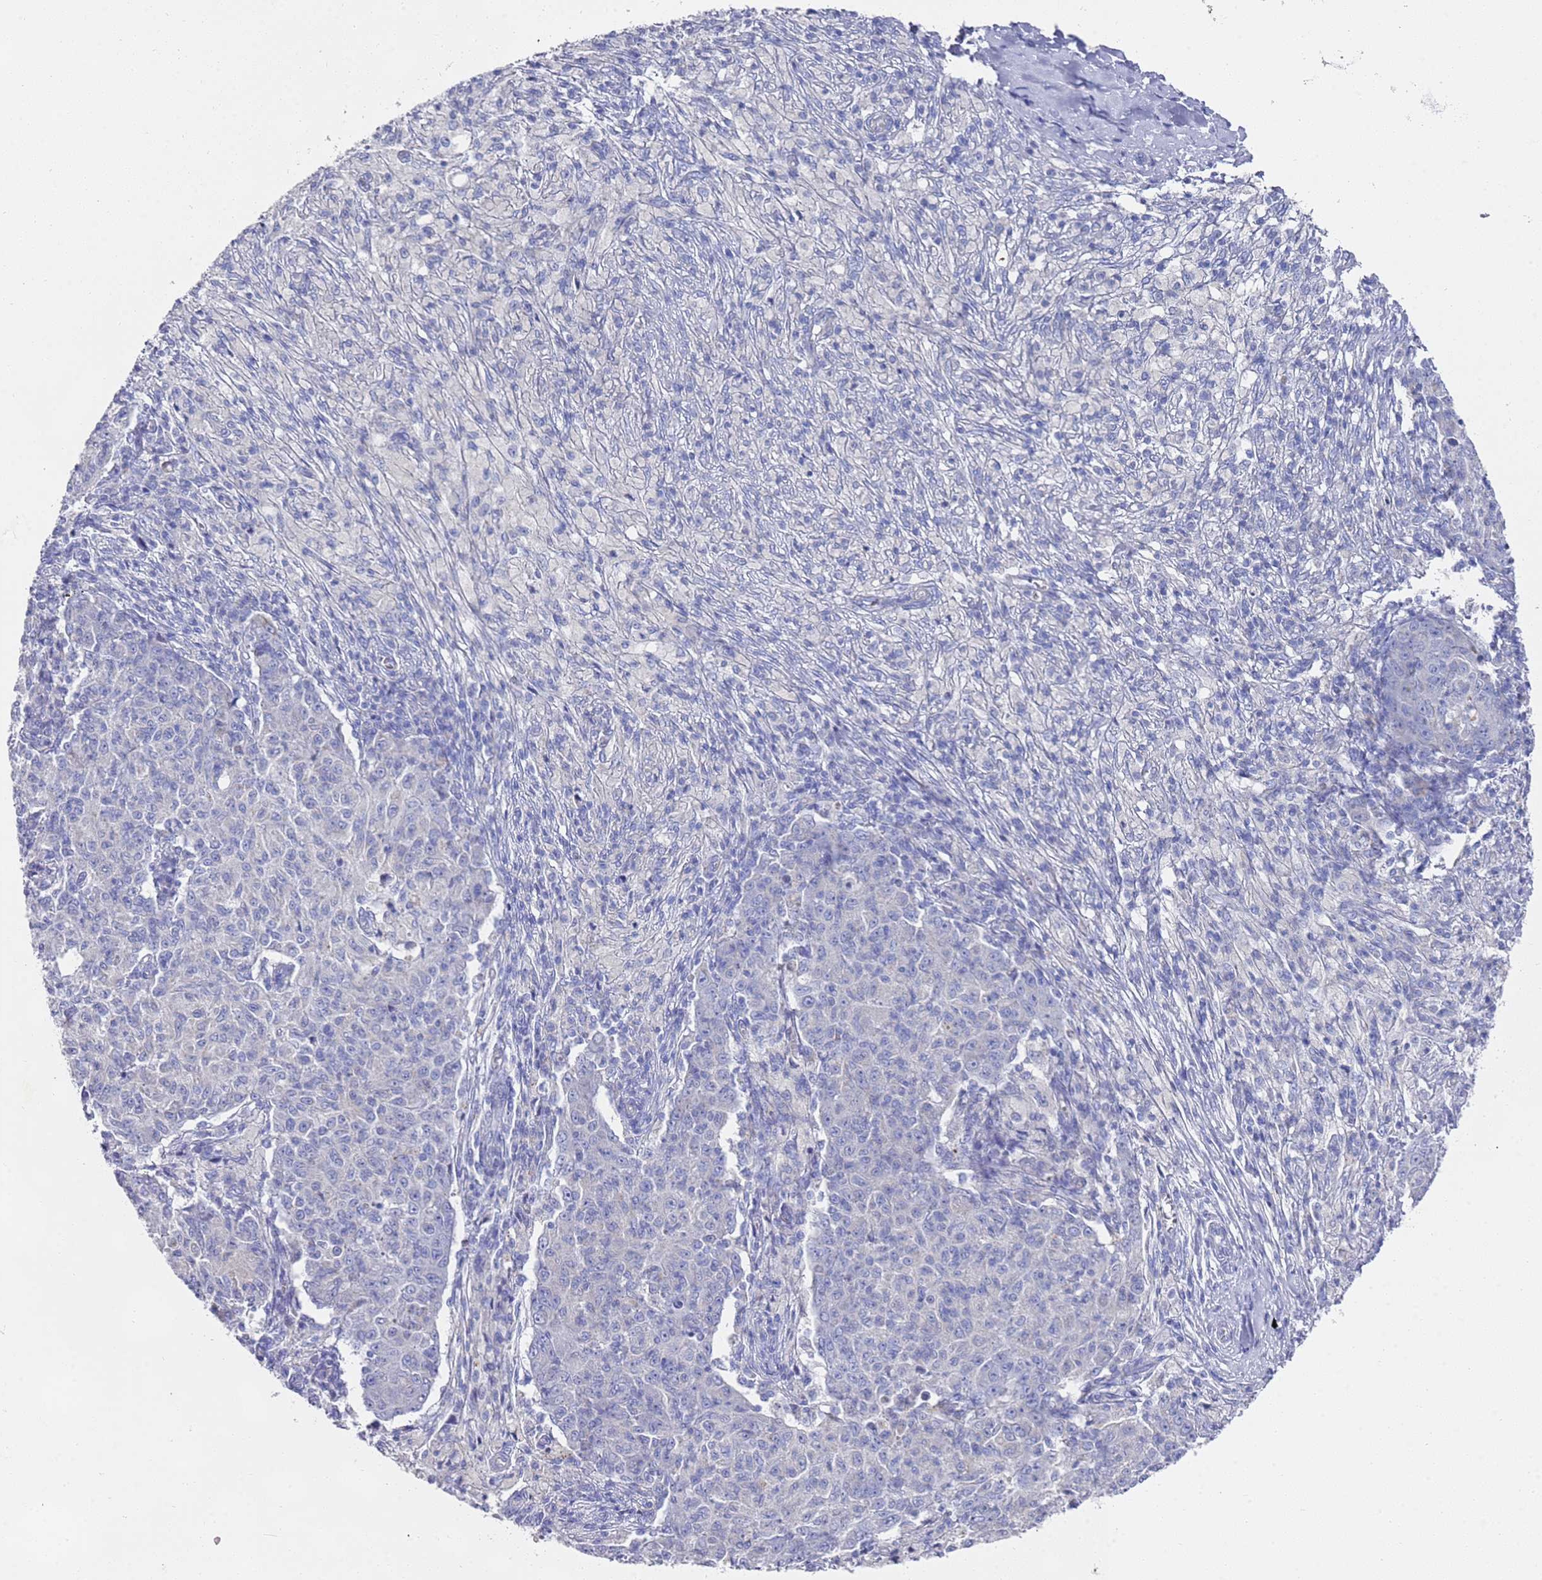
{"staining": {"intensity": "negative", "quantity": "none", "location": "none"}, "tissue": "ovarian cancer", "cell_type": "Tumor cells", "image_type": "cancer", "snomed": [{"axis": "morphology", "description": "Carcinoma, endometroid"}, {"axis": "topography", "description": "Ovary"}], "caption": "Immunohistochemistry (IHC) of endometroid carcinoma (ovarian) reveals no staining in tumor cells.", "gene": "SCAPER", "patient": {"sex": "female", "age": 42}}